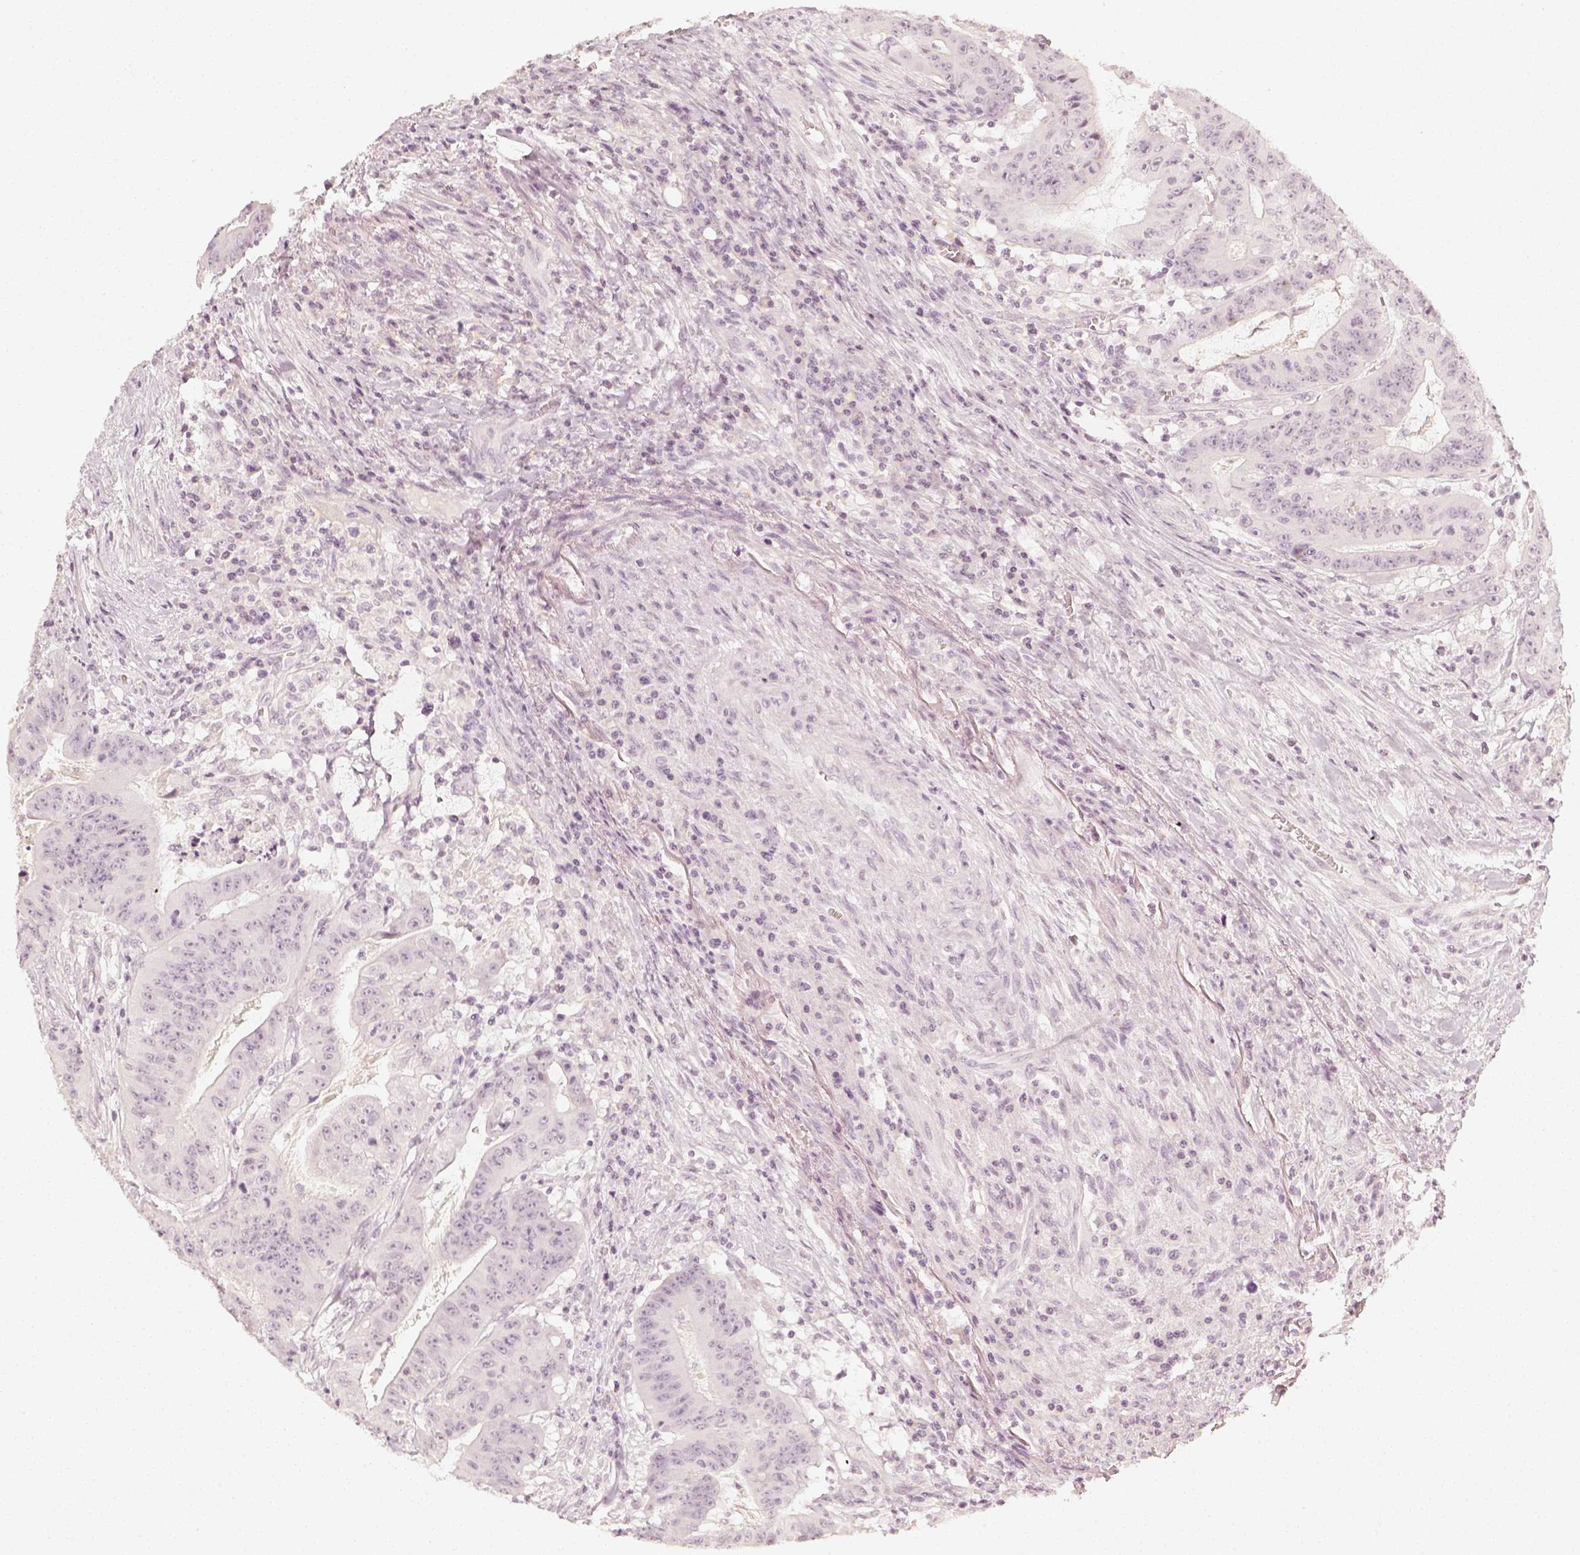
{"staining": {"intensity": "negative", "quantity": "none", "location": "none"}, "tissue": "colorectal cancer", "cell_type": "Tumor cells", "image_type": "cancer", "snomed": [{"axis": "morphology", "description": "Adenocarcinoma, NOS"}, {"axis": "topography", "description": "Colon"}], "caption": "IHC of colorectal cancer displays no staining in tumor cells.", "gene": "DSG4", "patient": {"sex": "male", "age": 33}}